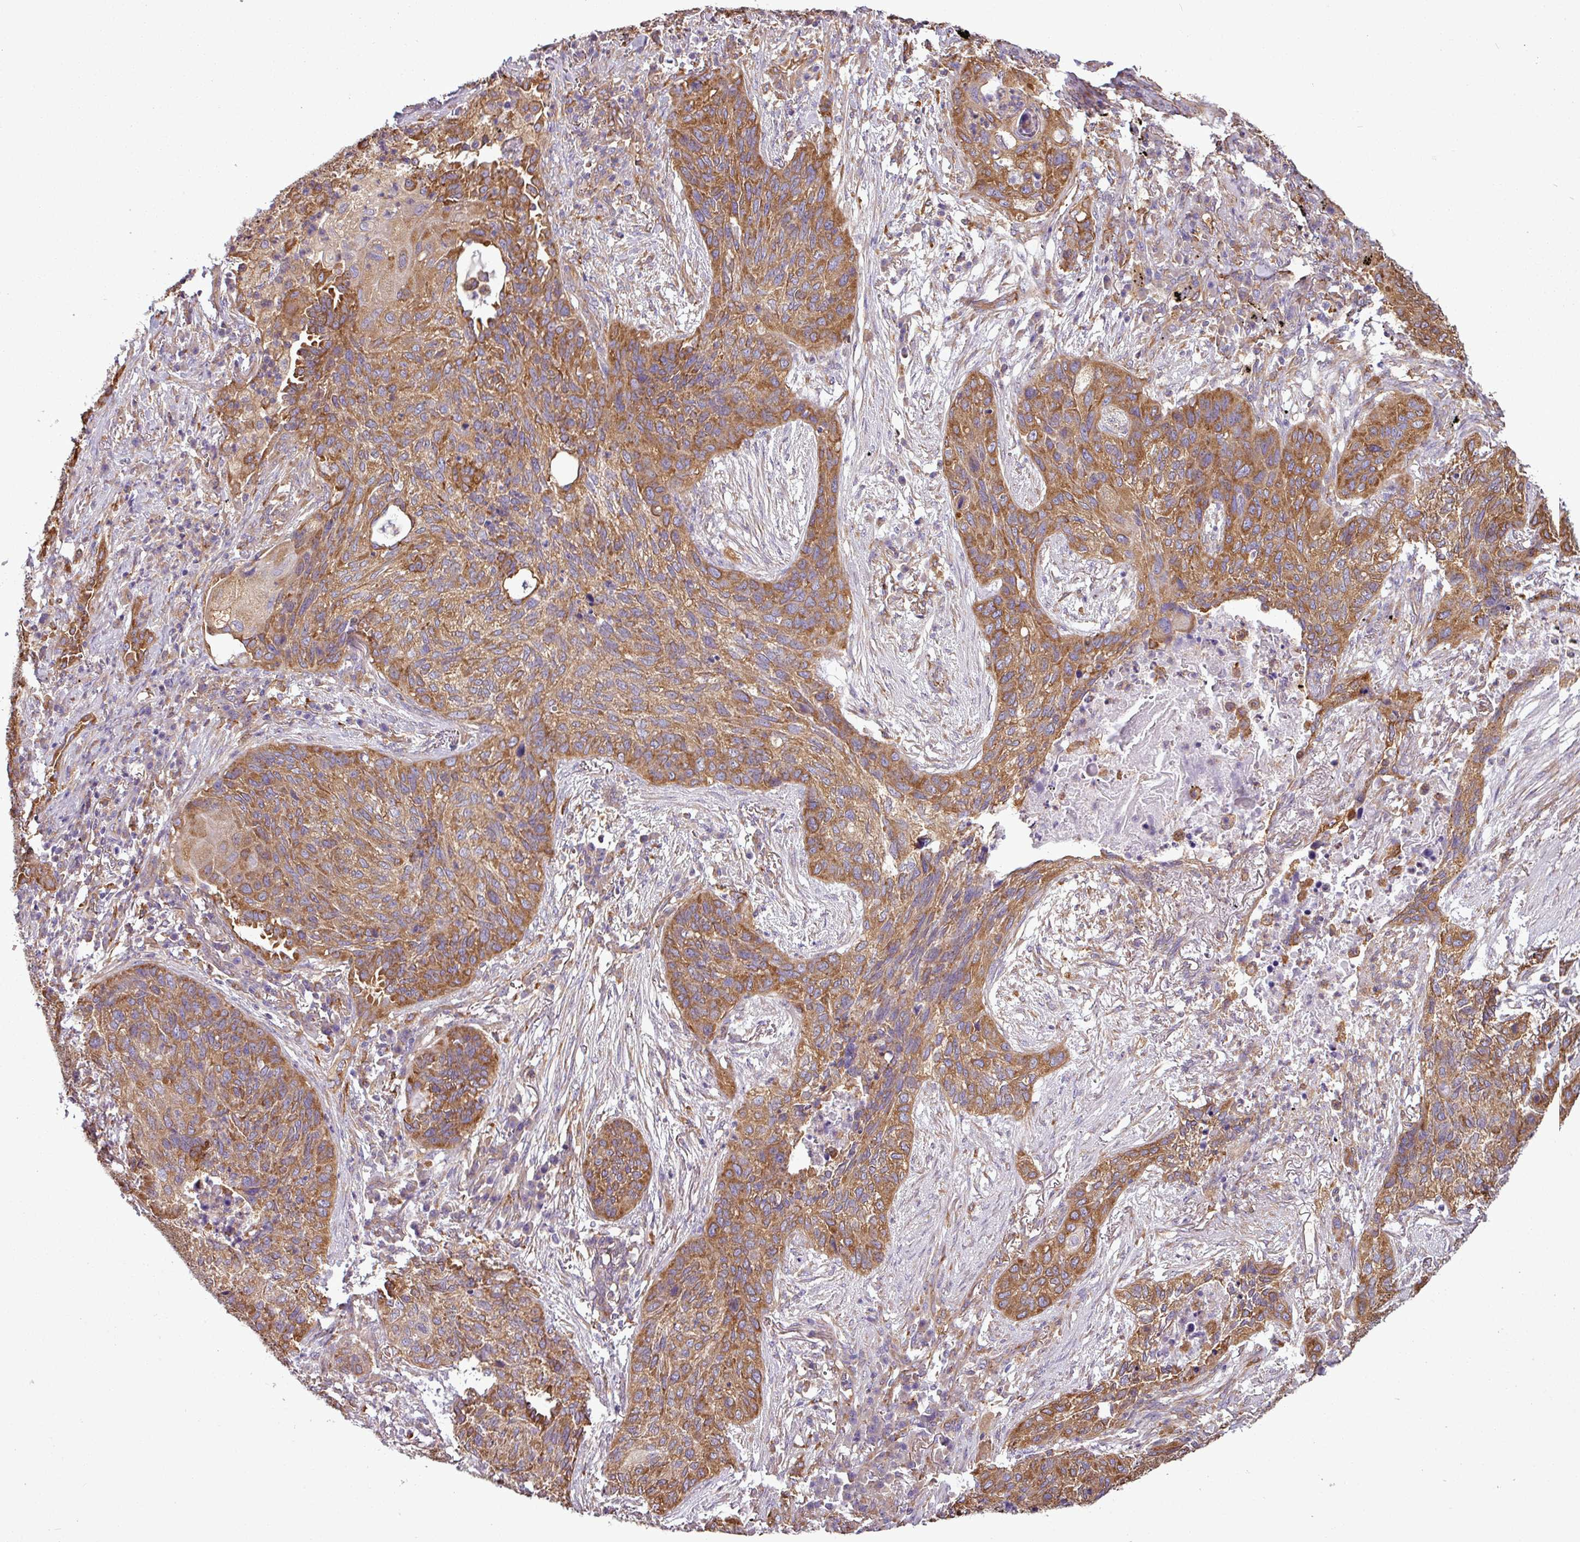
{"staining": {"intensity": "moderate", "quantity": ">75%", "location": "cytoplasmic/membranous"}, "tissue": "lung cancer", "cell_type": "Tumor cells", "image_type": "cancer", "snomed": [{"axis": "morphology", "description": "Squamous cell carcinoma, NOS"}, {"axis": "topography", "description": "Lung"}], "caption": "Human lung cancer (squamous cell carcinoma) stained with a brown dye displays moderate cytoplasmic/membranous positive expression in about >75% of tumor cells.", "gene": "PACSIN2", "patient": {"sex": "female", "age": 63}}